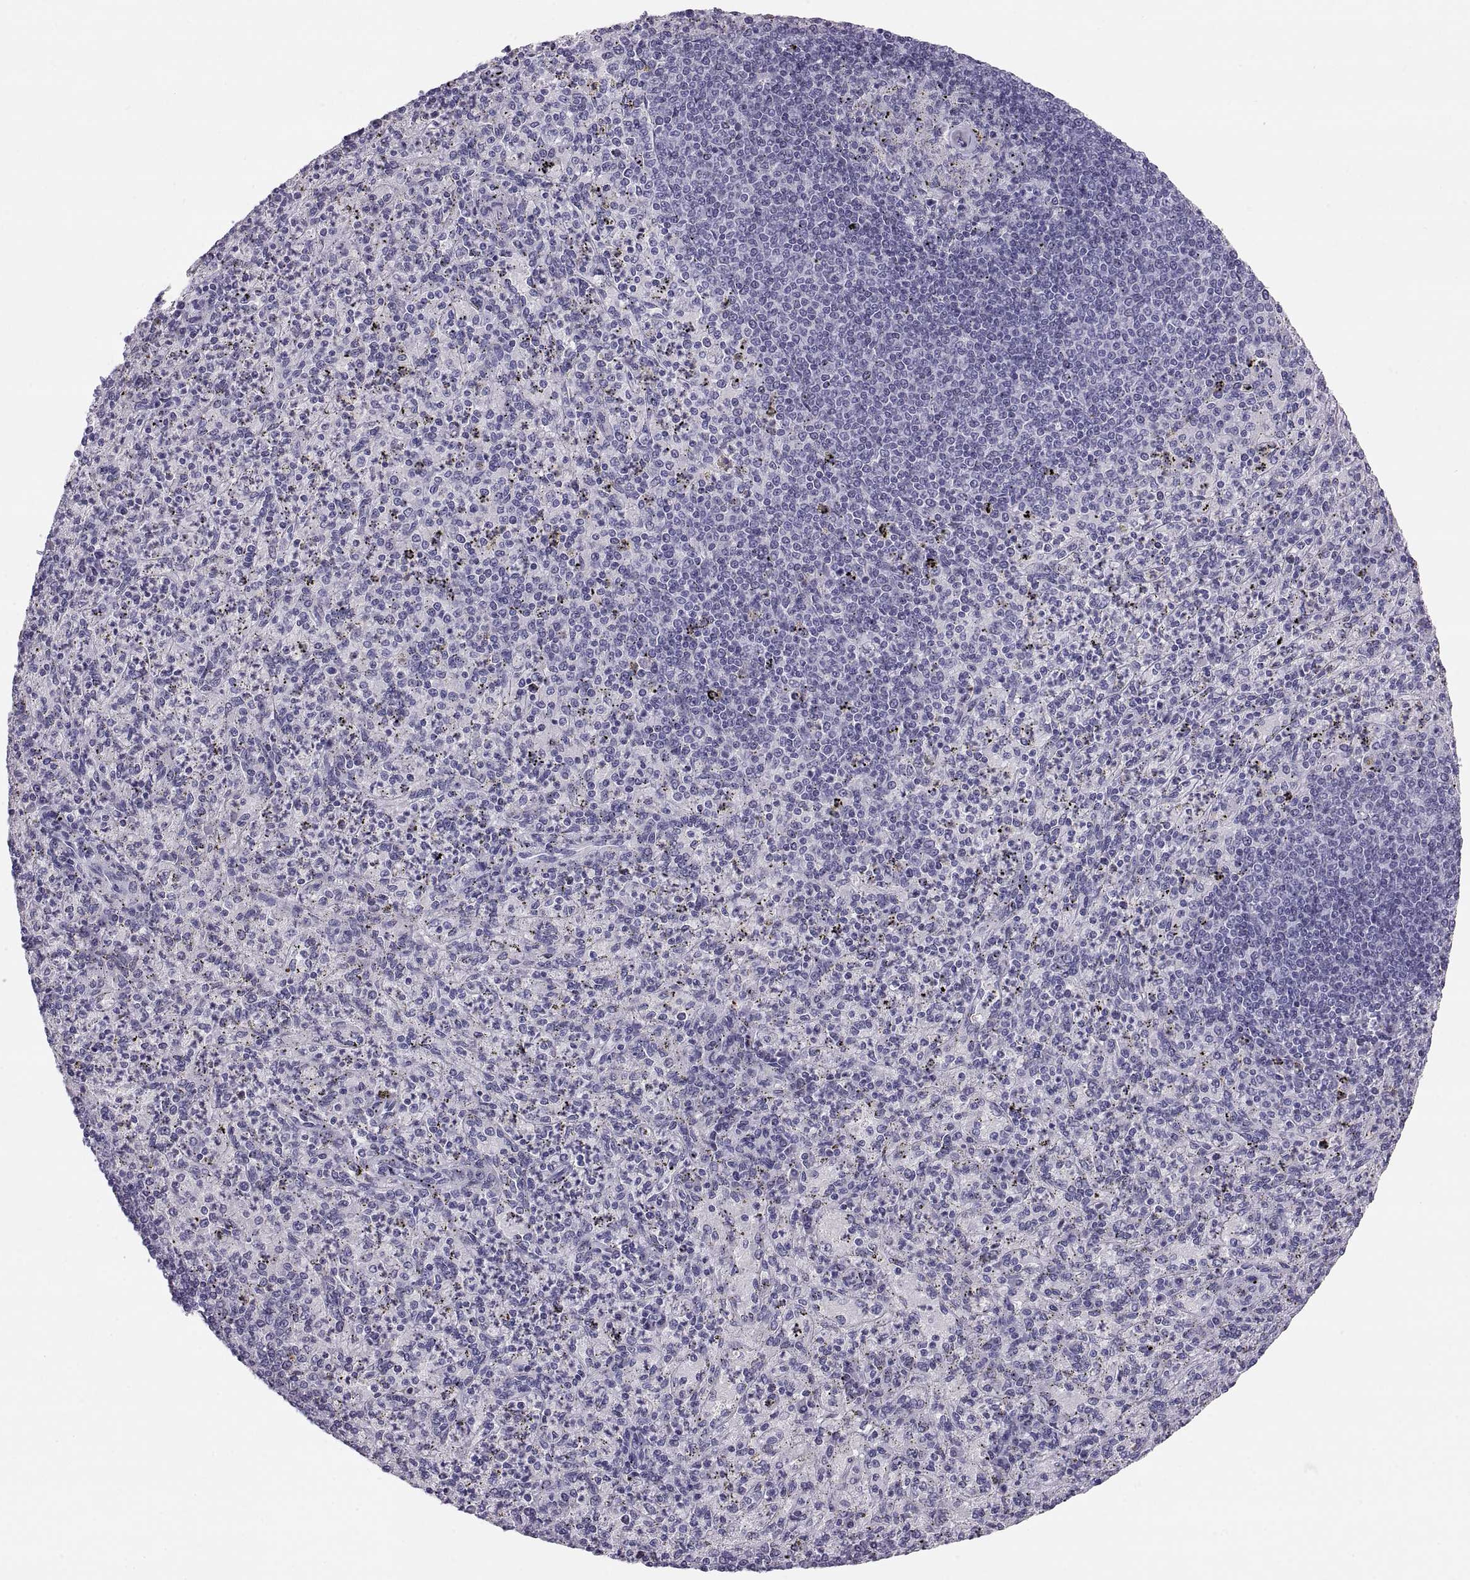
{"staining": {"intensity": "negative", "quantity": "none", "location": "none"}, "tissue": "spleen", "cell_type": "Cells in red pulp", "image_type": "normal", "snomed": [{"axis": "morphology", "description": "Normal tissue, NOS"}, {"axis": "topography", "description": "Spleen"}], "caption": "This is an immunohistochemistry (IHC) histopathology image of benign spleen. There is no staining in cells in red pulp.", "gene": "PAX2", "patient": {"sex": "male", "age": 60}}